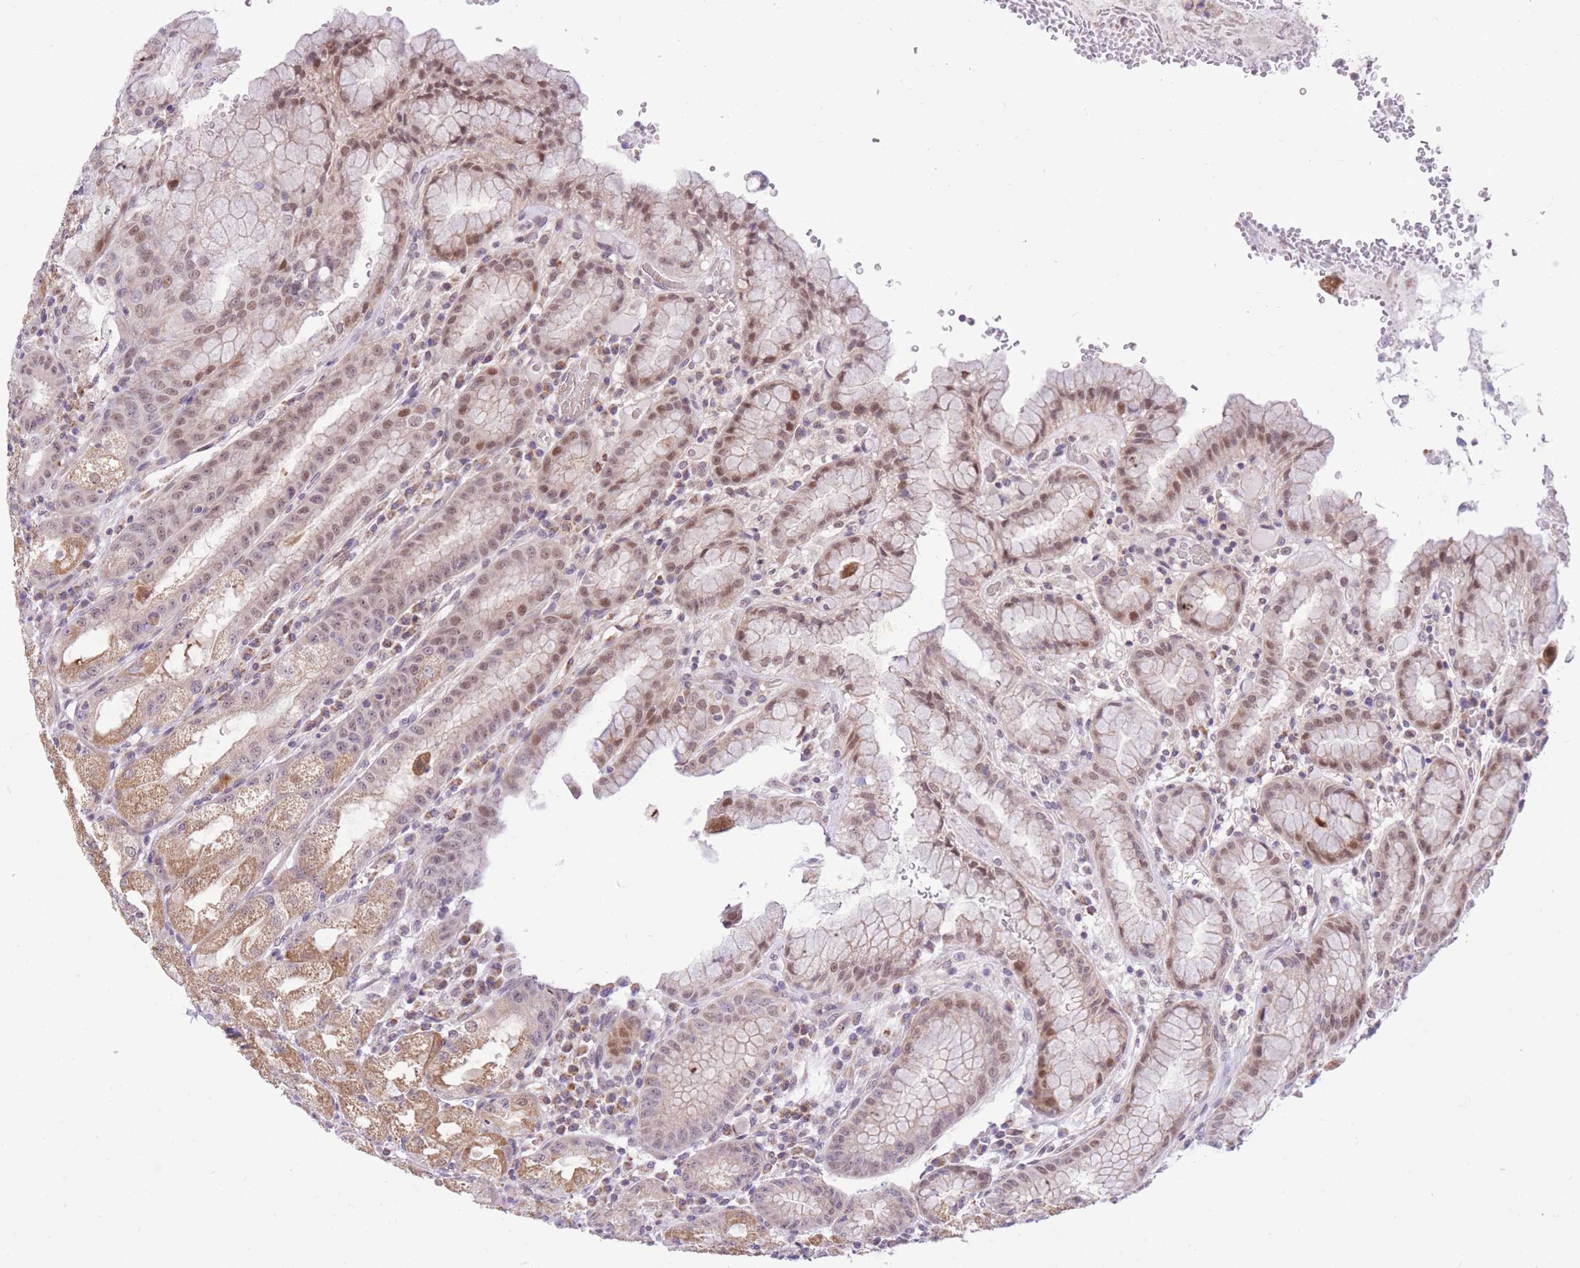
{"staining": {"intensity": "moderate", "quantity": ">75%", "location": "cytoplasmic/membranous,nuclear"}, "tissue": "stomach", "cell_type": "Glandular cells", "image_type": "normal", "snomed": [{"axis": "morphology", "description": "Normal tissue, NOS"}, {"axis": "topography", "description": "Stomach, upper"}], "caption": "IHC micrograph of unremarkable stomach: stomach stained using immunohistochemistry exhibits medium levels of moderate protein expression localized specifically in the cytoplasmic/membranous,nuclear of glandular cells, appearing as a cytoplasmic/membranous,nuclear brown color.", "gene": "MINDY2", "patient": {"sex": "male", "age": 52}}